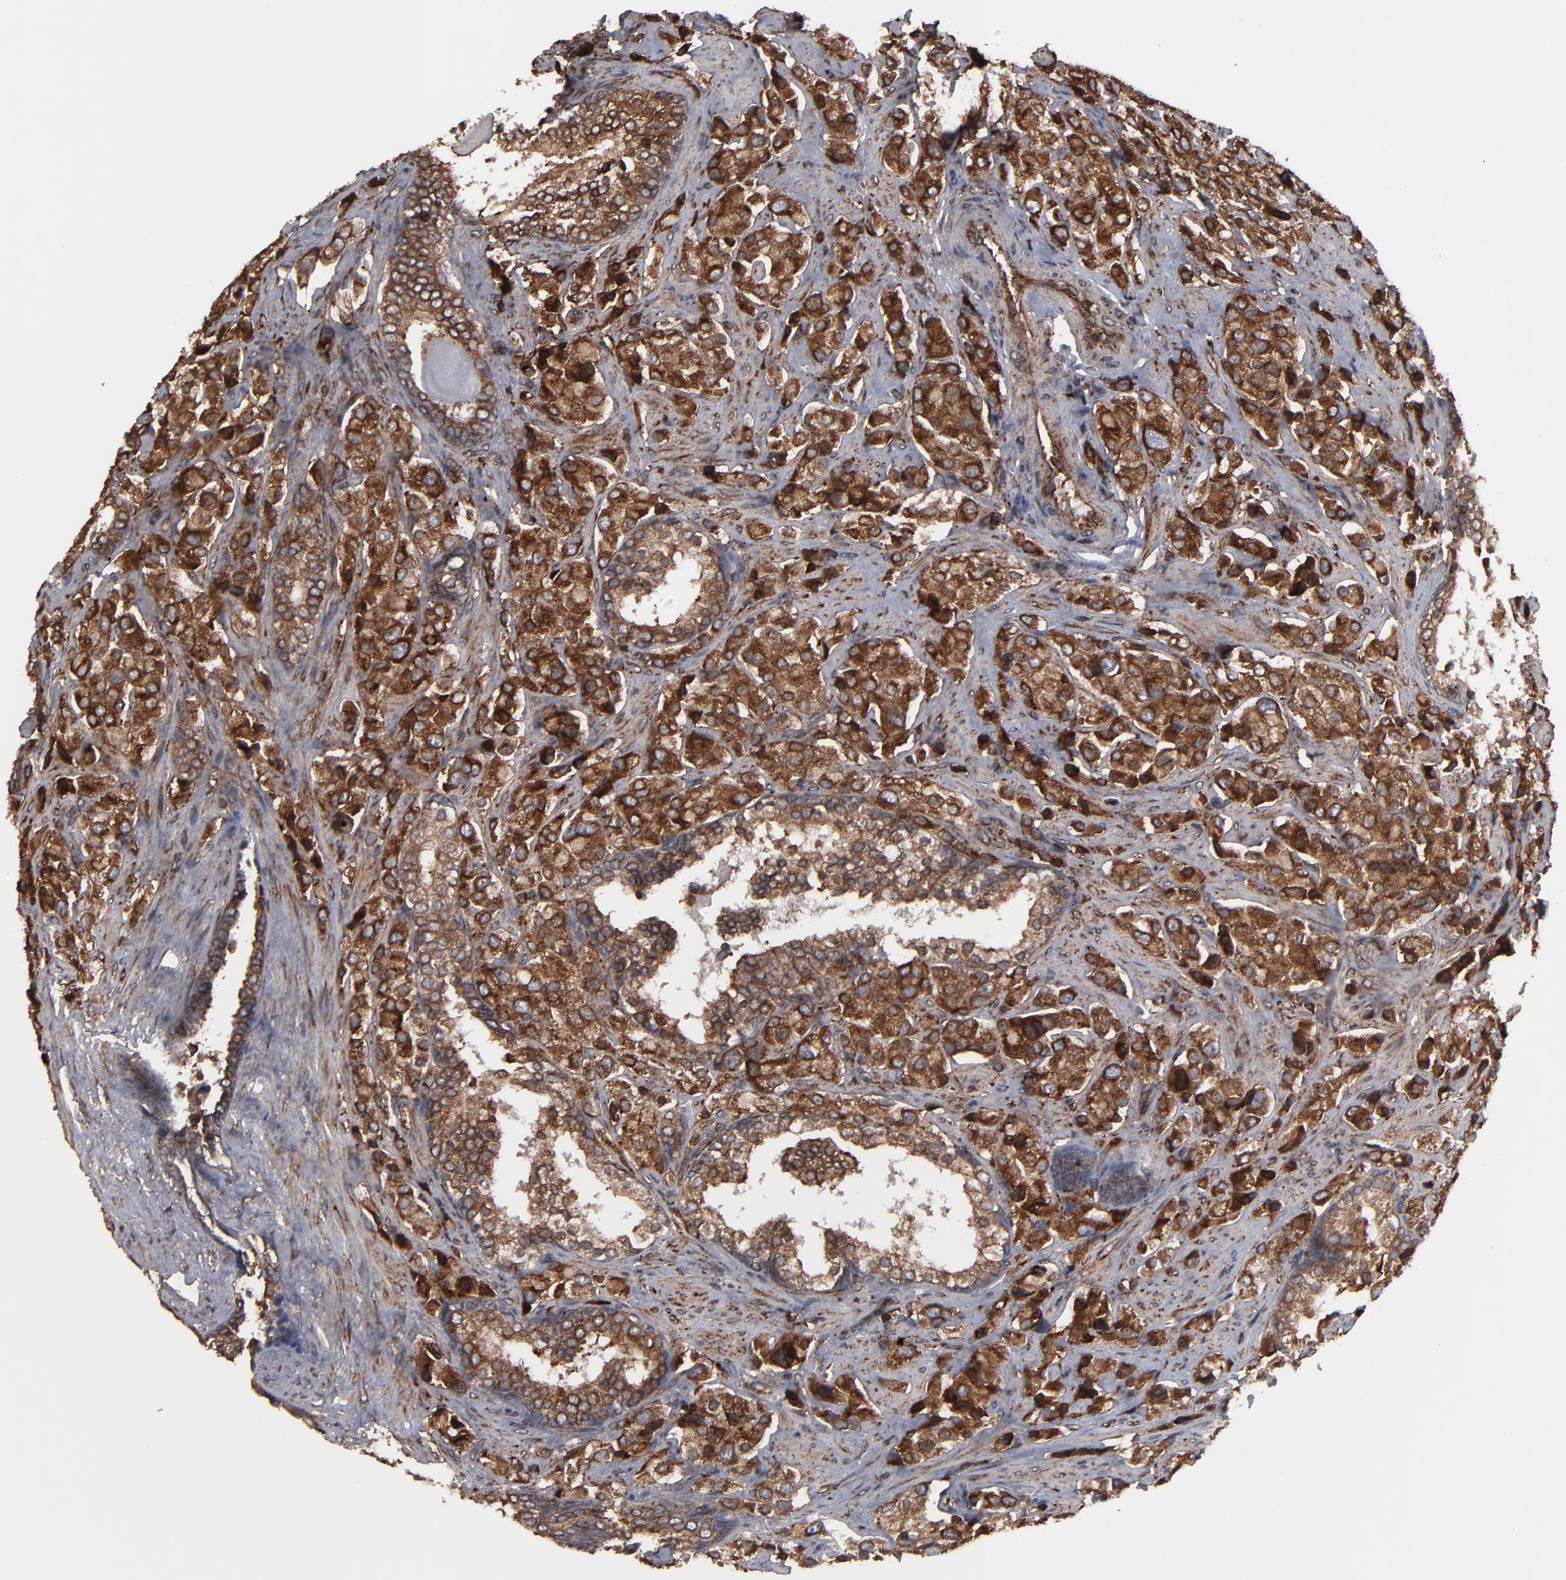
{"staining": {"intensity": "strong", "quantity": ">75%", "location": "cytoplasmic/membranous"}, "tissue": "prostate cancer", "cell_type": "Tumor cells", "image_type": "cancer", "snomed": [{"axis": "morphology", "description": "Adenocarcinoma, Medium grade"}, {"axis": "topography", "description": "Prostate"}], "caption": "A brown stain labels strong cytoplasmic/membranous expression of a protein in prostate cancer tumor cells. (IHC, brightfield microscopy, high magnification).", "gene": "CNIH1", "patient": {"sex": "male", "age": 70}}